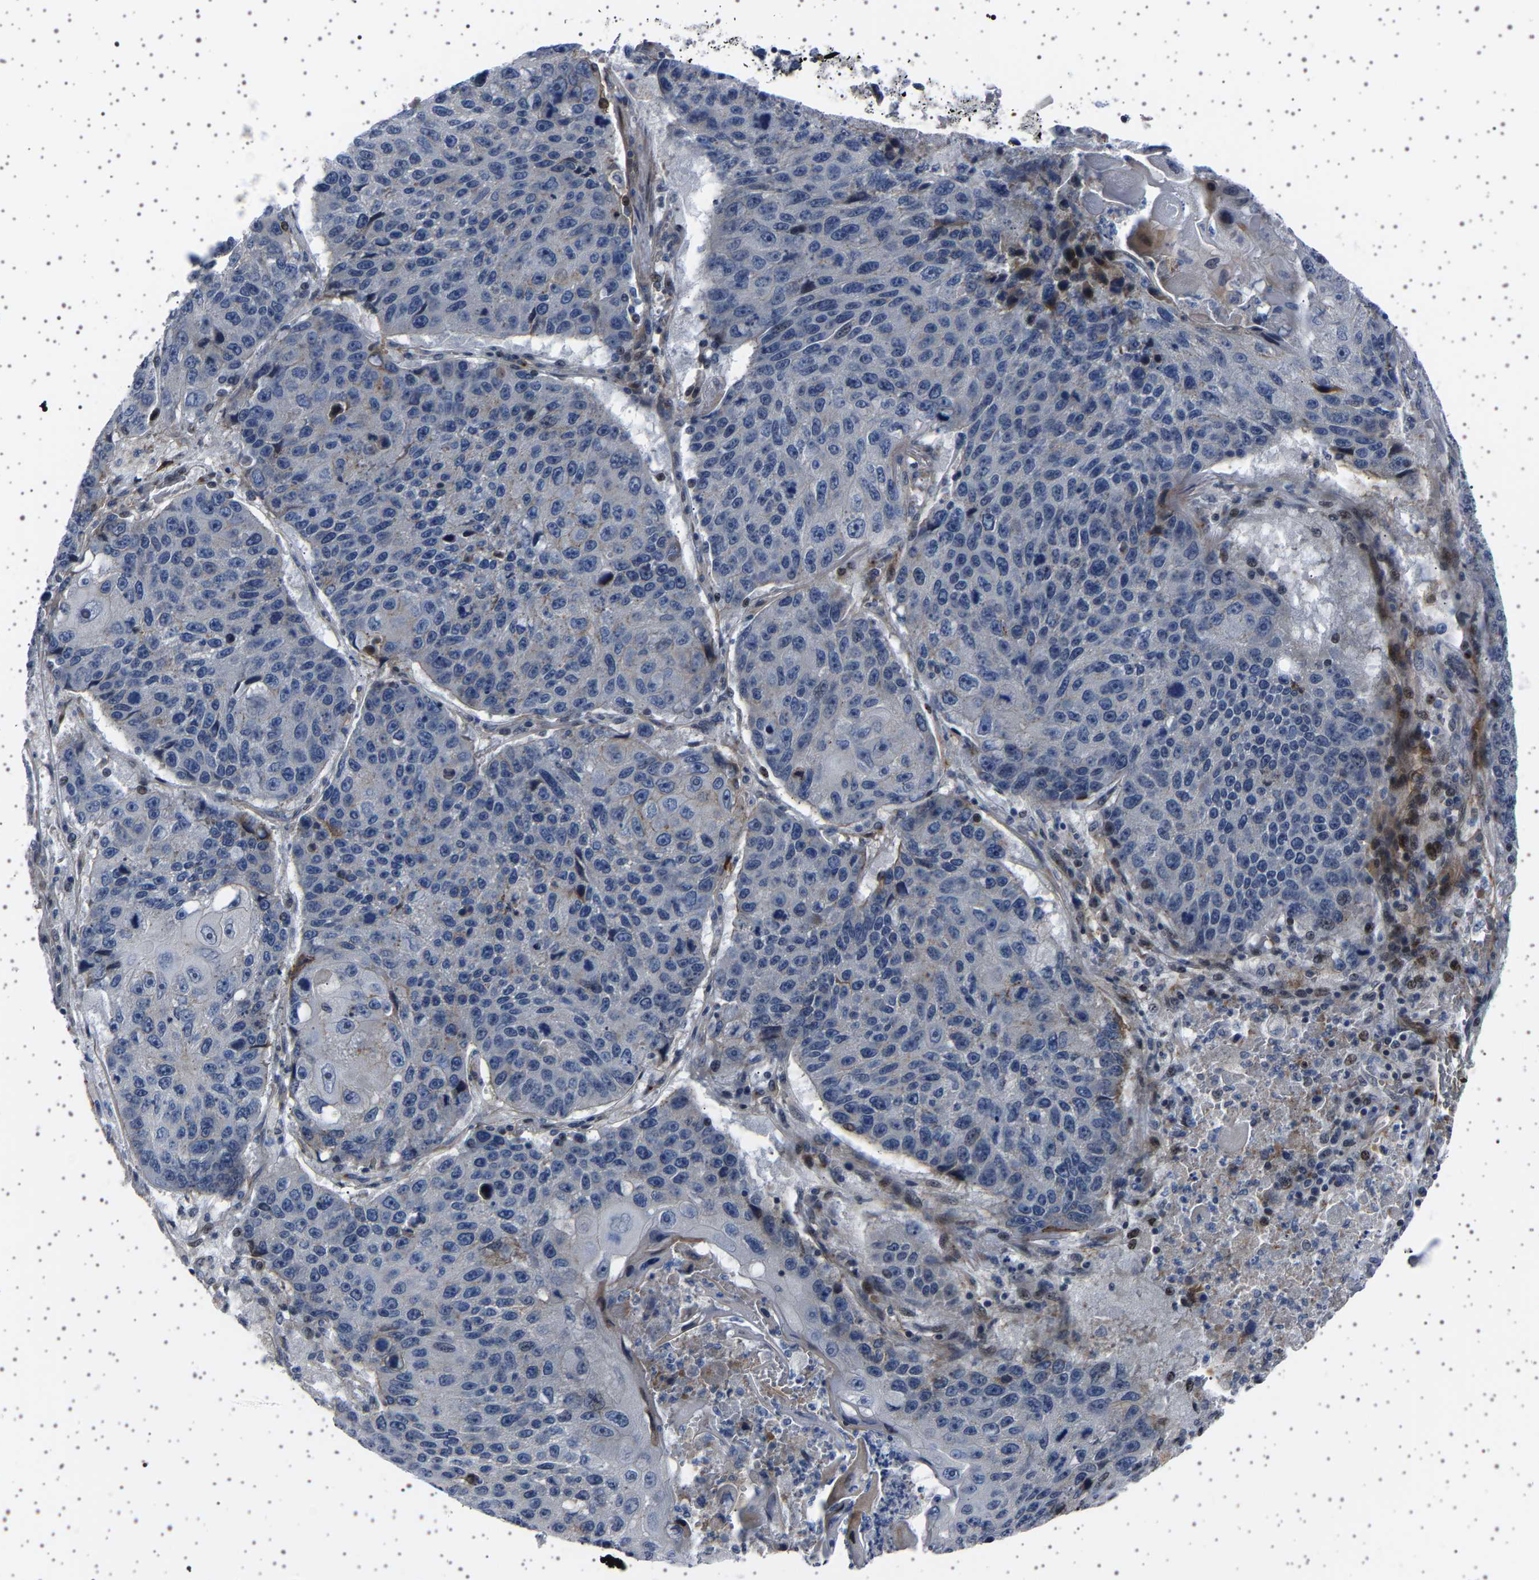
{"staining": {"intensity": "negative", "quantity": "none", "location": "none"}, "tissue": "lung cancer", "cell_type": "Tumor cells", "image_type": "cancer", "snomed": [{"axis": "morphology", "description": "Squamous cell carcinoma, NOS"}, {"axis": "topography", "description": "Lung"}], "caption": "Immunohistochemistry (IHC) of human lung cancer displays no expression in tumor cells. (DAB immunohistochemistry visualized using brightfield microscopy, high magnification).", "gene": "PAK5", "patient": {"sex": "male", "age": 61}}